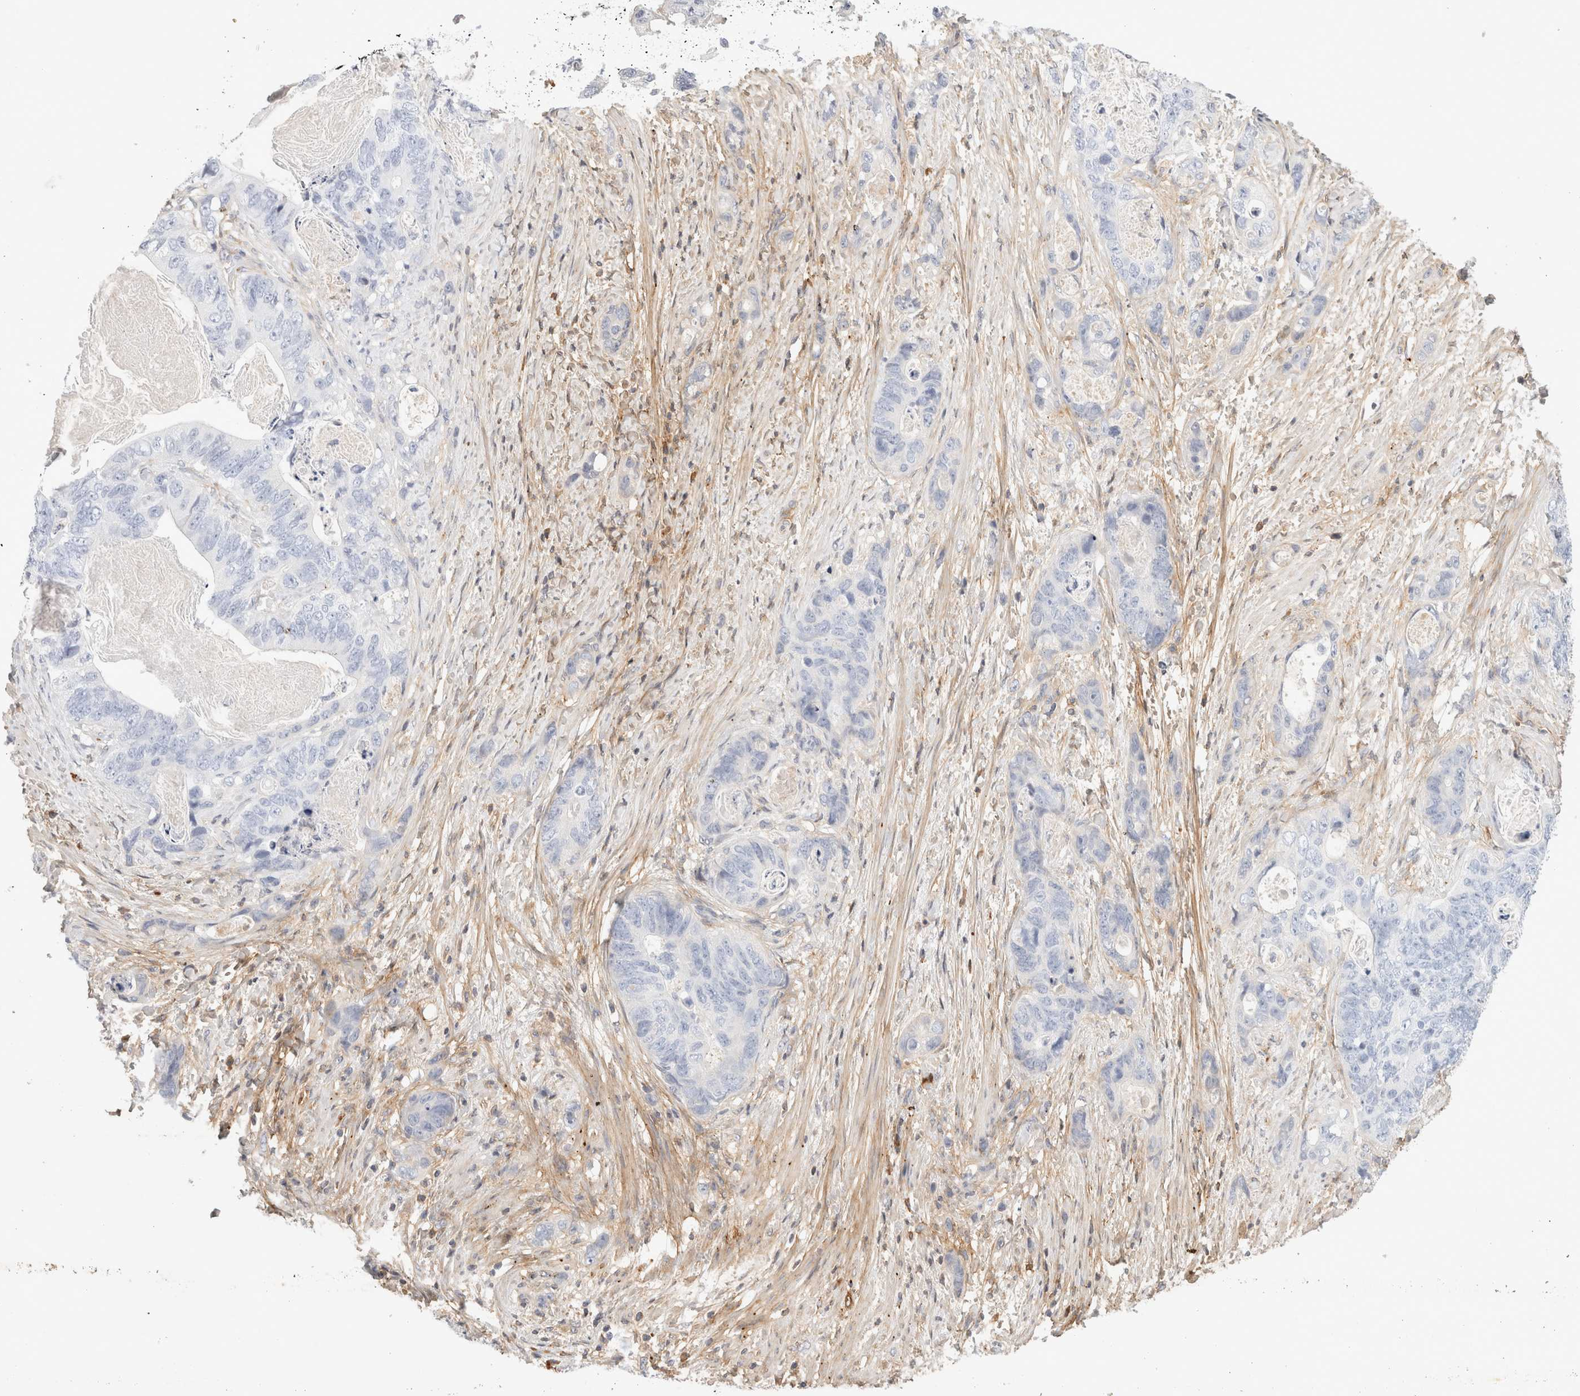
{"staining": {"intensity": "negative", "quantity": "none", "location": "none"}, "tissue": "stomach cancer", "cell_type": "Tumor cells", "image_type": "cancer", "snomed": [{"axis": "morphology", "description": "Normal tissue, NOS"}, {"axis": "morphology", "description": "Adenocarcinoma, NOS"}, {"axis": "topography", "description": "Stomach"}], "caption": "This is a image of immunohistochemistry (IHC) staining of adenocarcinoma (stomach), which shows no expression in tumor cells. The staining is performed using DAB brown chromogen with nuclei counter-stained in using hematoxylin.", "gene": "FGL2", "patient": {"sex": "female", "age": 89}}